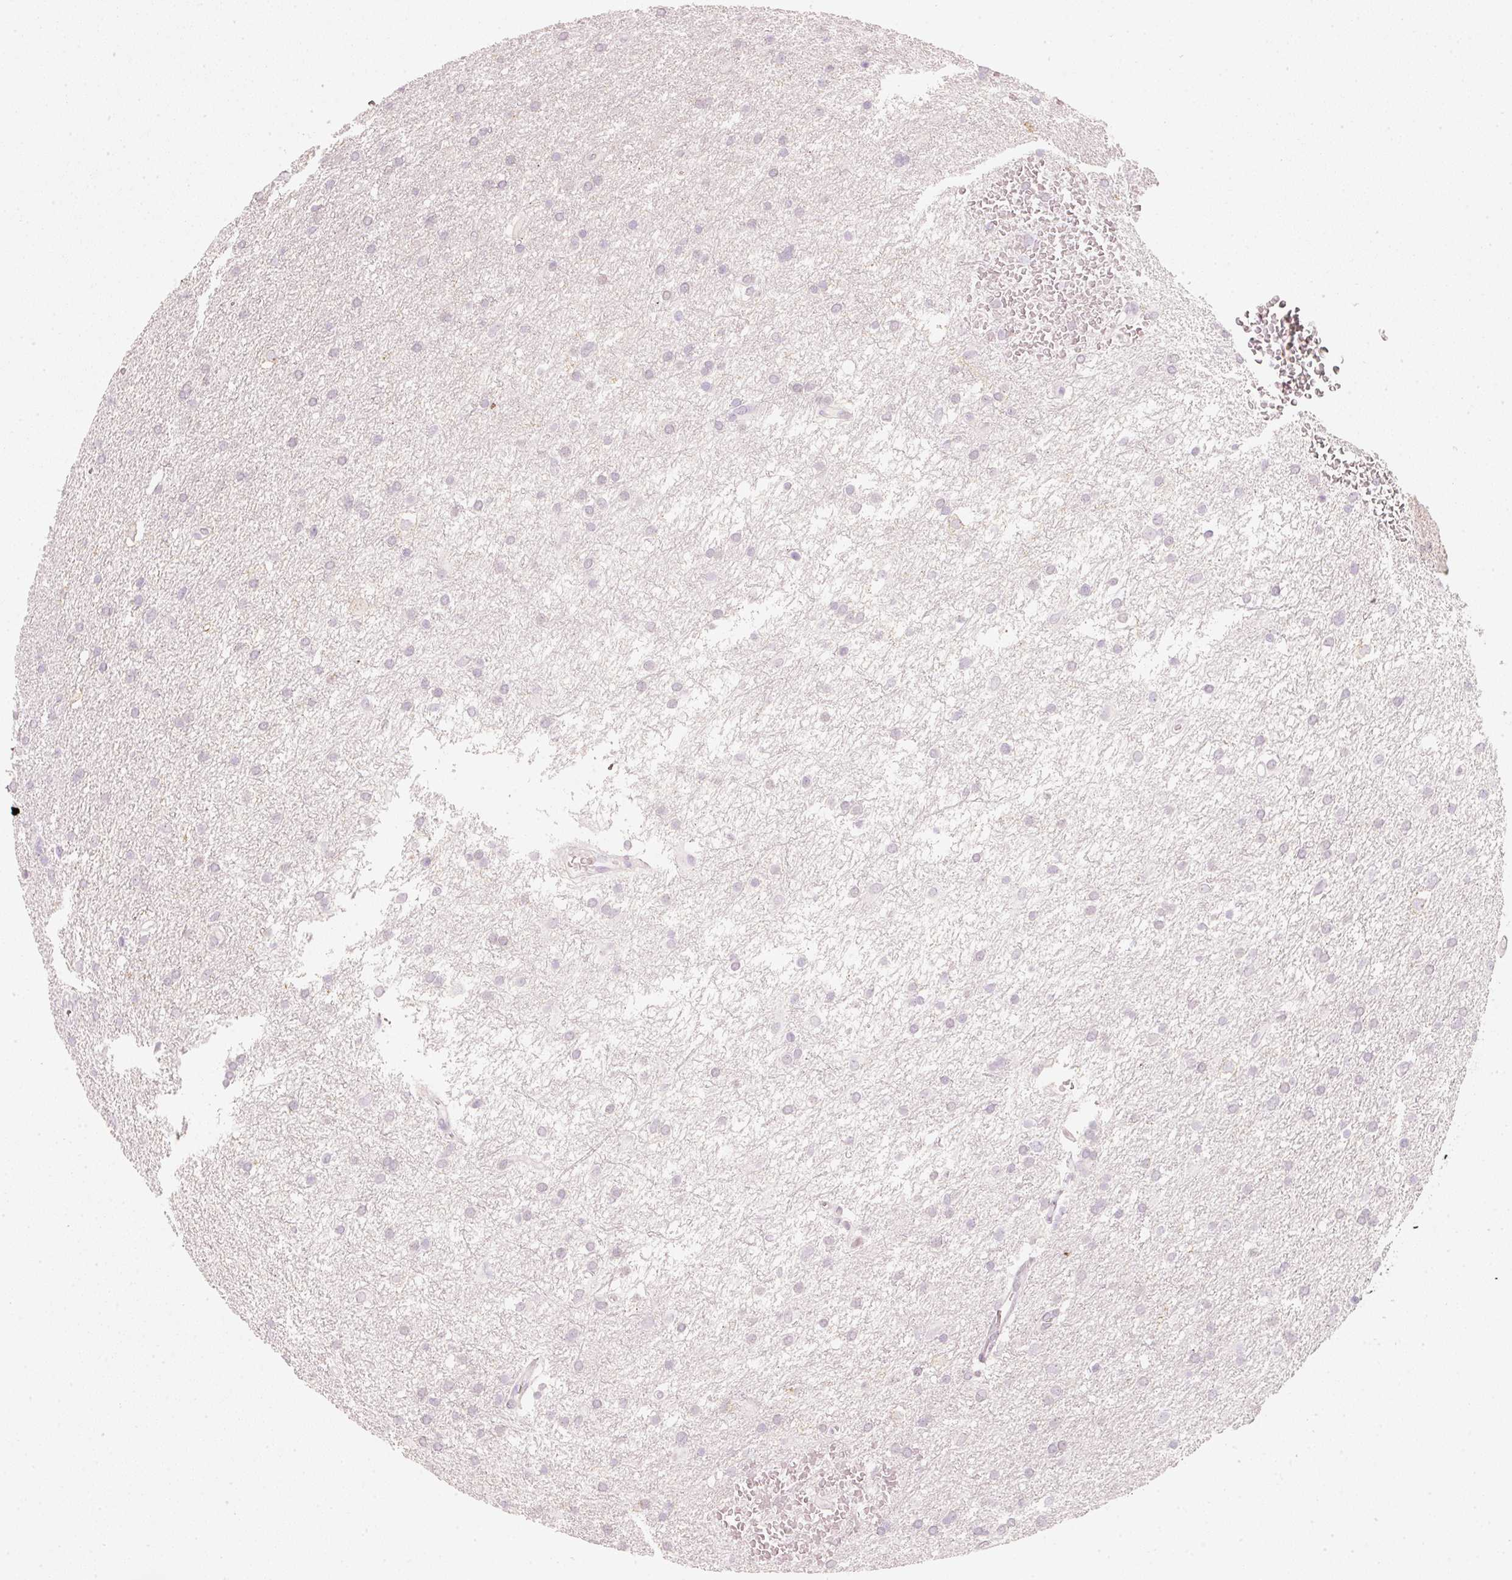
{"staining": {"intensity": "negative", "quantity": "none", "location": "none"}, "tissue": "glioma", "cell_type": "Tumor cells", "image_type": "cancer", "snomed": [{"axis": "morphology", "description": "Glioma, malignant, High grade"}, {"axis": "topography", "description": "Cerebral cortex"}], "caption": "High power microscopy image of an IHC photomicrograph of malignant high-grade glioma, revealing no significant staining in tumor cells.", "gene": "STEAP1", "patient": {"sex": "female", "age": 36}}